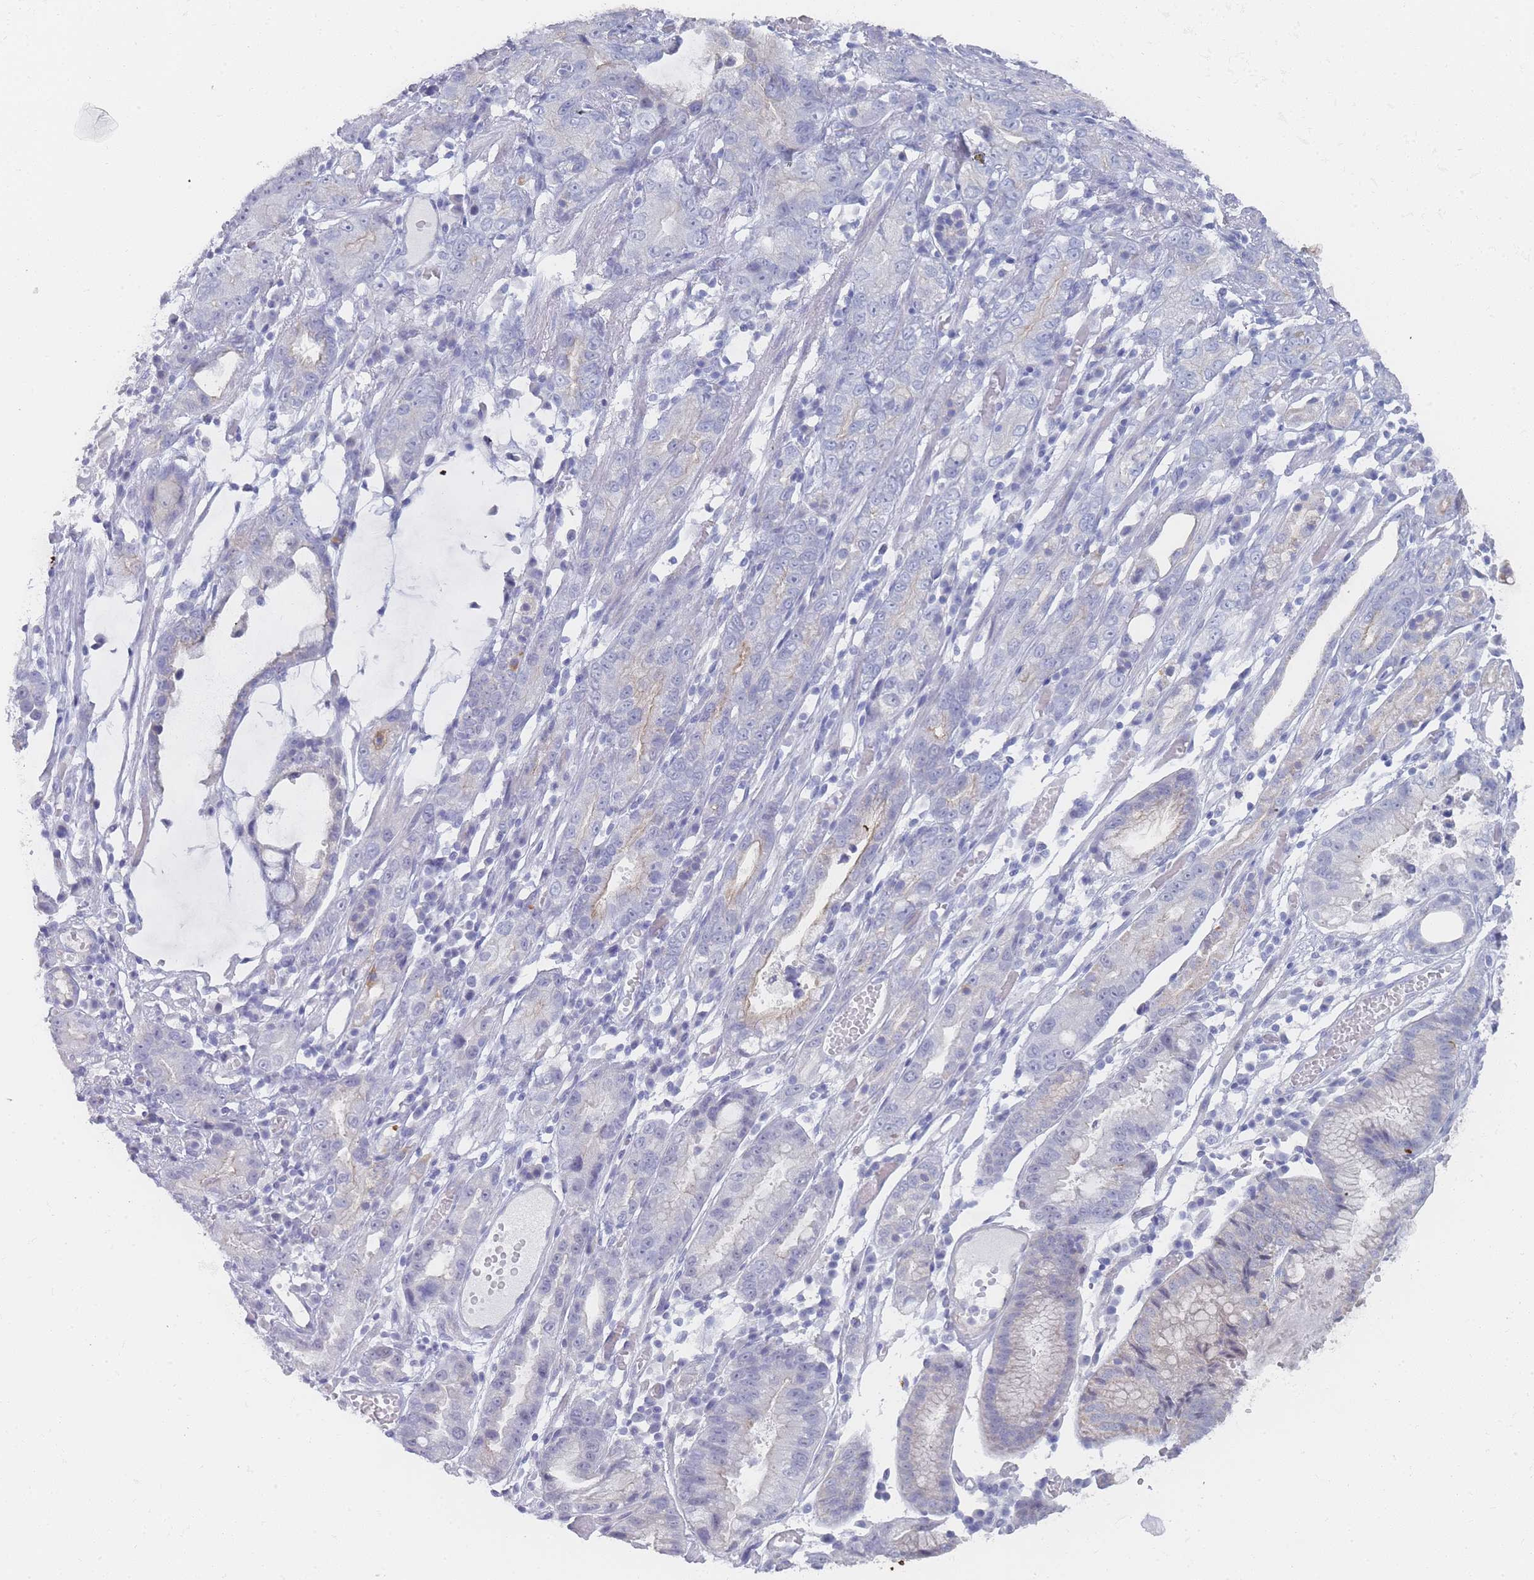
{"staining": {"intensity": "negative", "quantity": "none", "location": "none"}, "tissue": "stomach cancer", "cell_type": "Tumor cells", "image_type": "cancer", "snomed": [{"axis": "morphology", "description": "Adenocarcinoma, NOS"}, {"axis": "topography", "description": "Stomach"}], "caption": "Adenocarcinoma (stomach) was stained to show a protein in brown. There is no significant staining in tumor cells.", "gene": "IMPG1", "patient": {"sex": "male", "age": 55}}